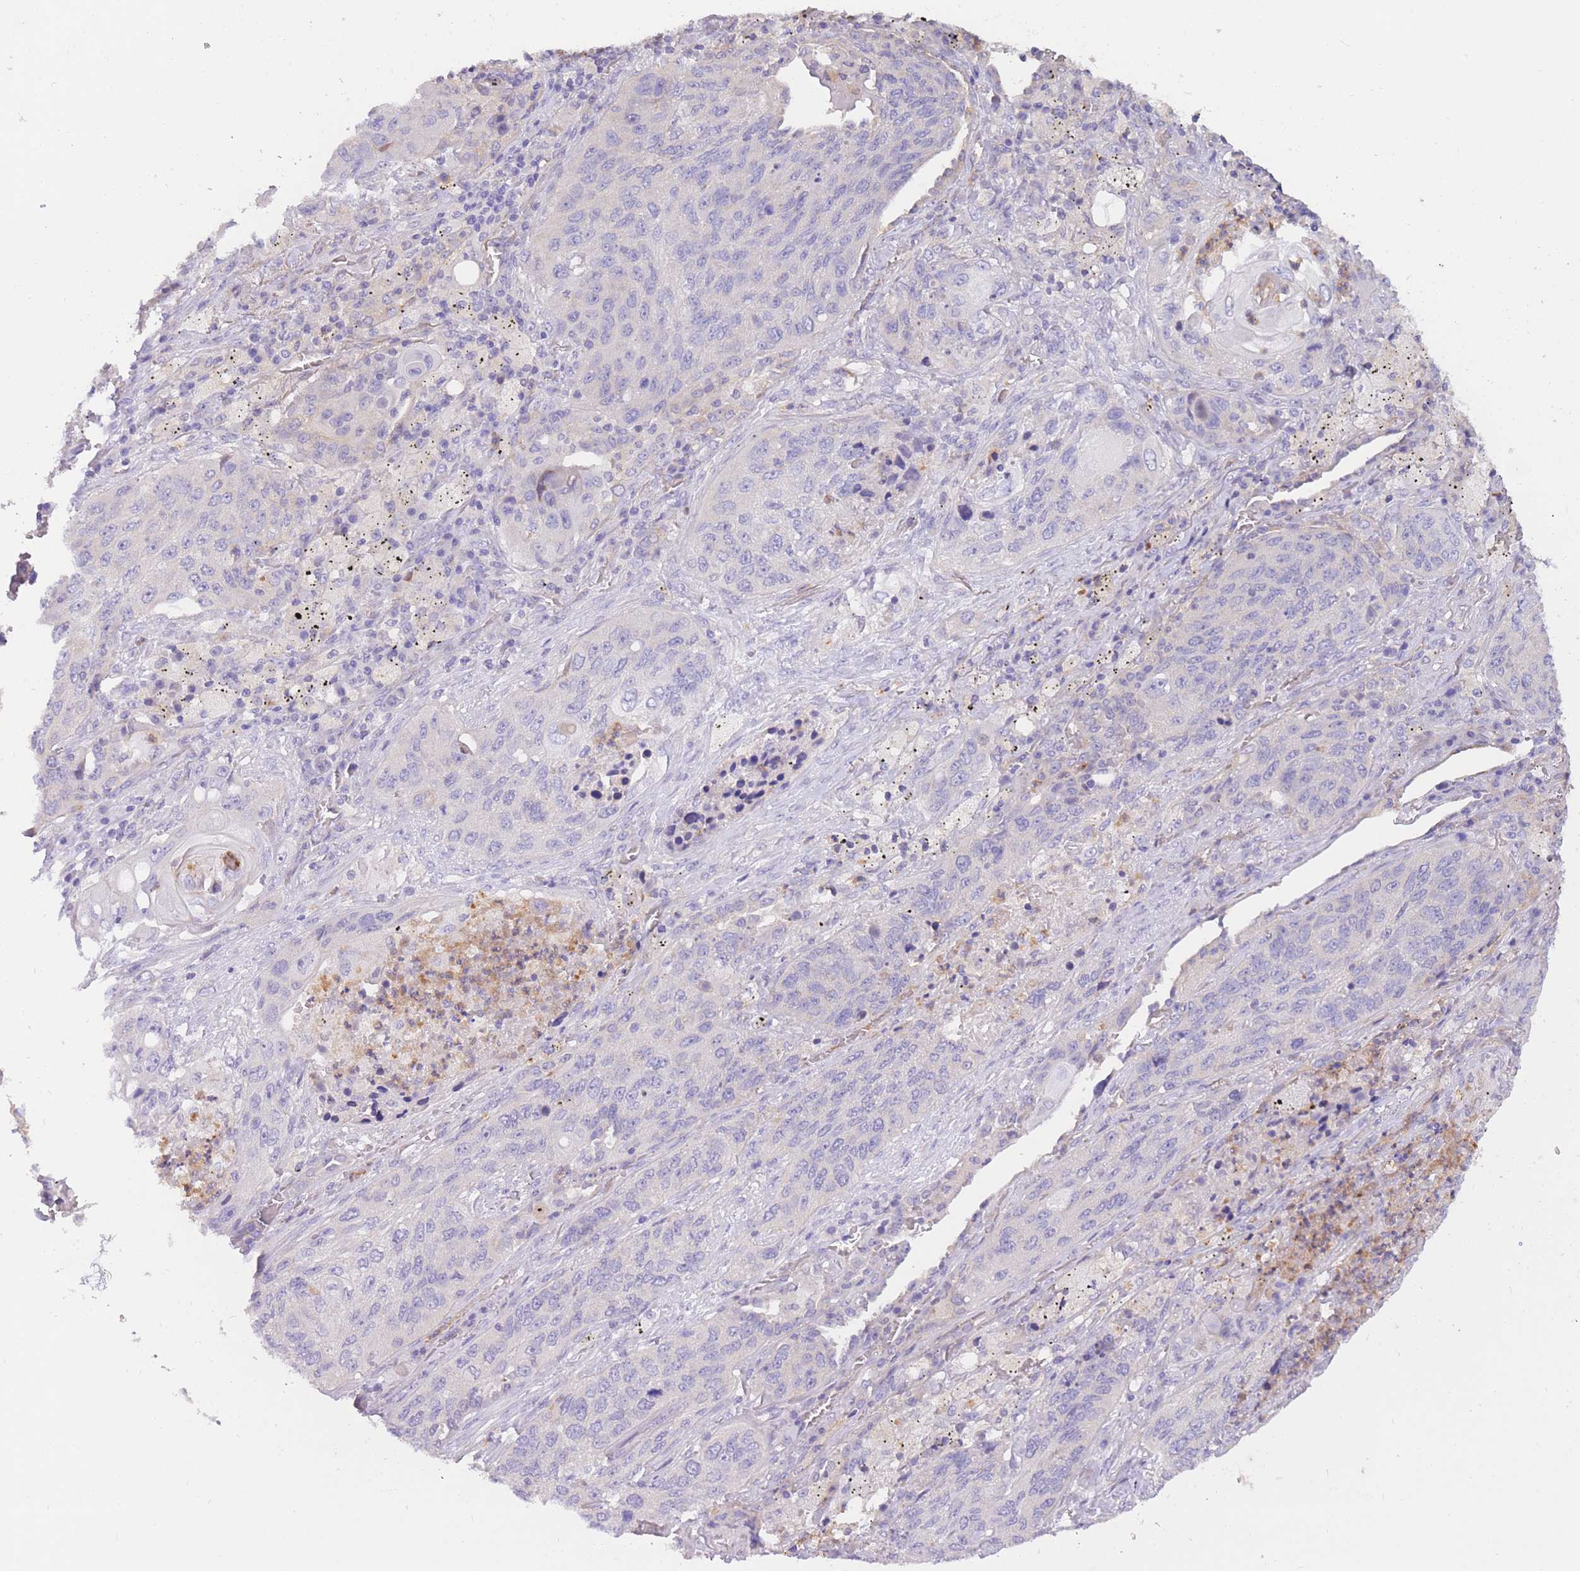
{"staining": {"intensity": "negative", "quantity": "none", "location": "none"}, "tissue": "lung cancer", "cell_type": "Tumor cells", "image_type": "cancer", "snomed": [{"axis": "morphology", "description": "Squamous cell carcinoma, NOS"}, {"axis": "topography", "description": "Lung"}], "caption": "Immunohistochemistry (IHC) of lung squamous cell carcinoma shows no positivity in tumor cells.", "gene": "SULT1A1", "patient": {"sex": "female", "age": 63}}